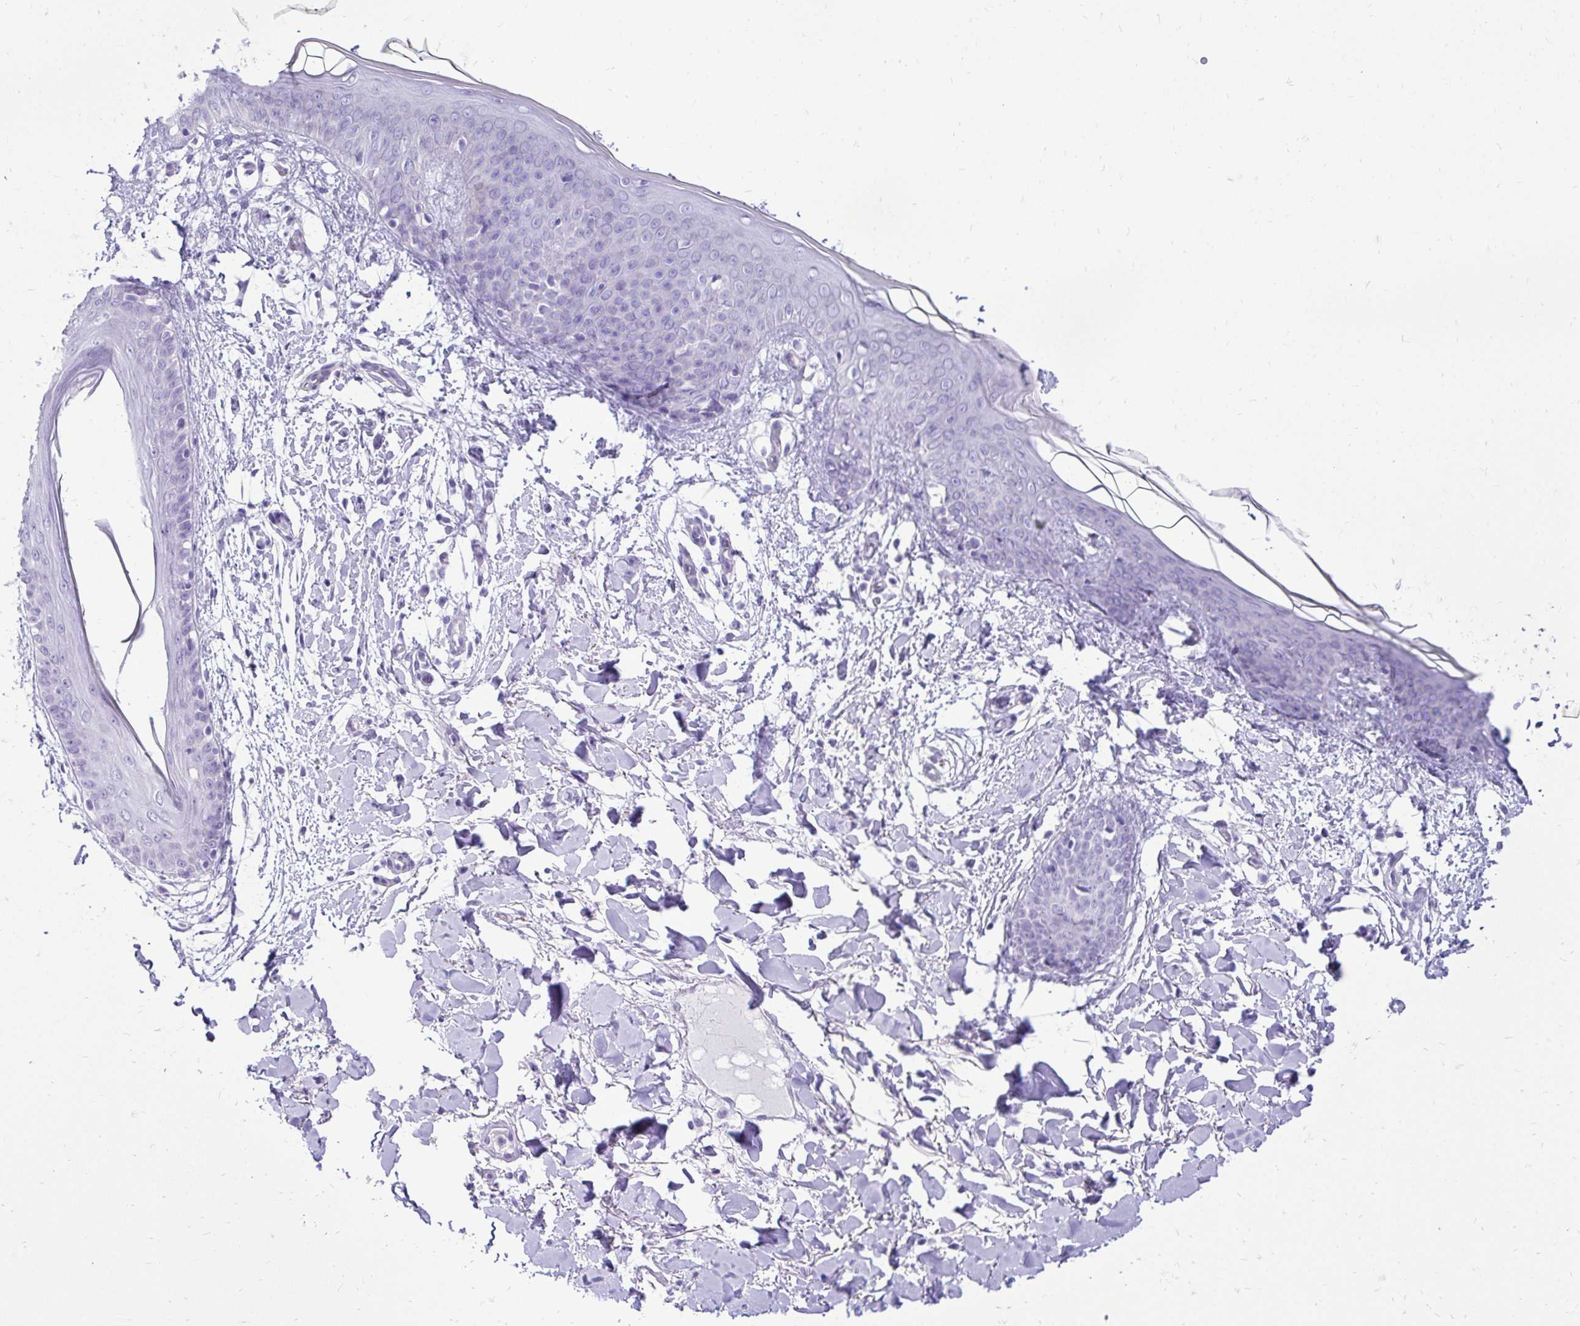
{"staining": {"intensity": "negative", "quantity": "none", "location": "none"}, "tissue": "skin", "cell_type": "Fibroblasts", "image_type": "normal", "snomed": [{"axis": "morphology", "description": "Normal tissue, NOS"}, {"axis": "topography", "description": "Skin"}], "caption": "The immunohistochemistry (IHC) image has no significant expression in fibroblasts of skin. (DAB (3,3'-diaminobenzidine) IHC with hematoxylin counter stain).", "gene": "PELI3", "patient": {"sex": "female", "age": 34}}